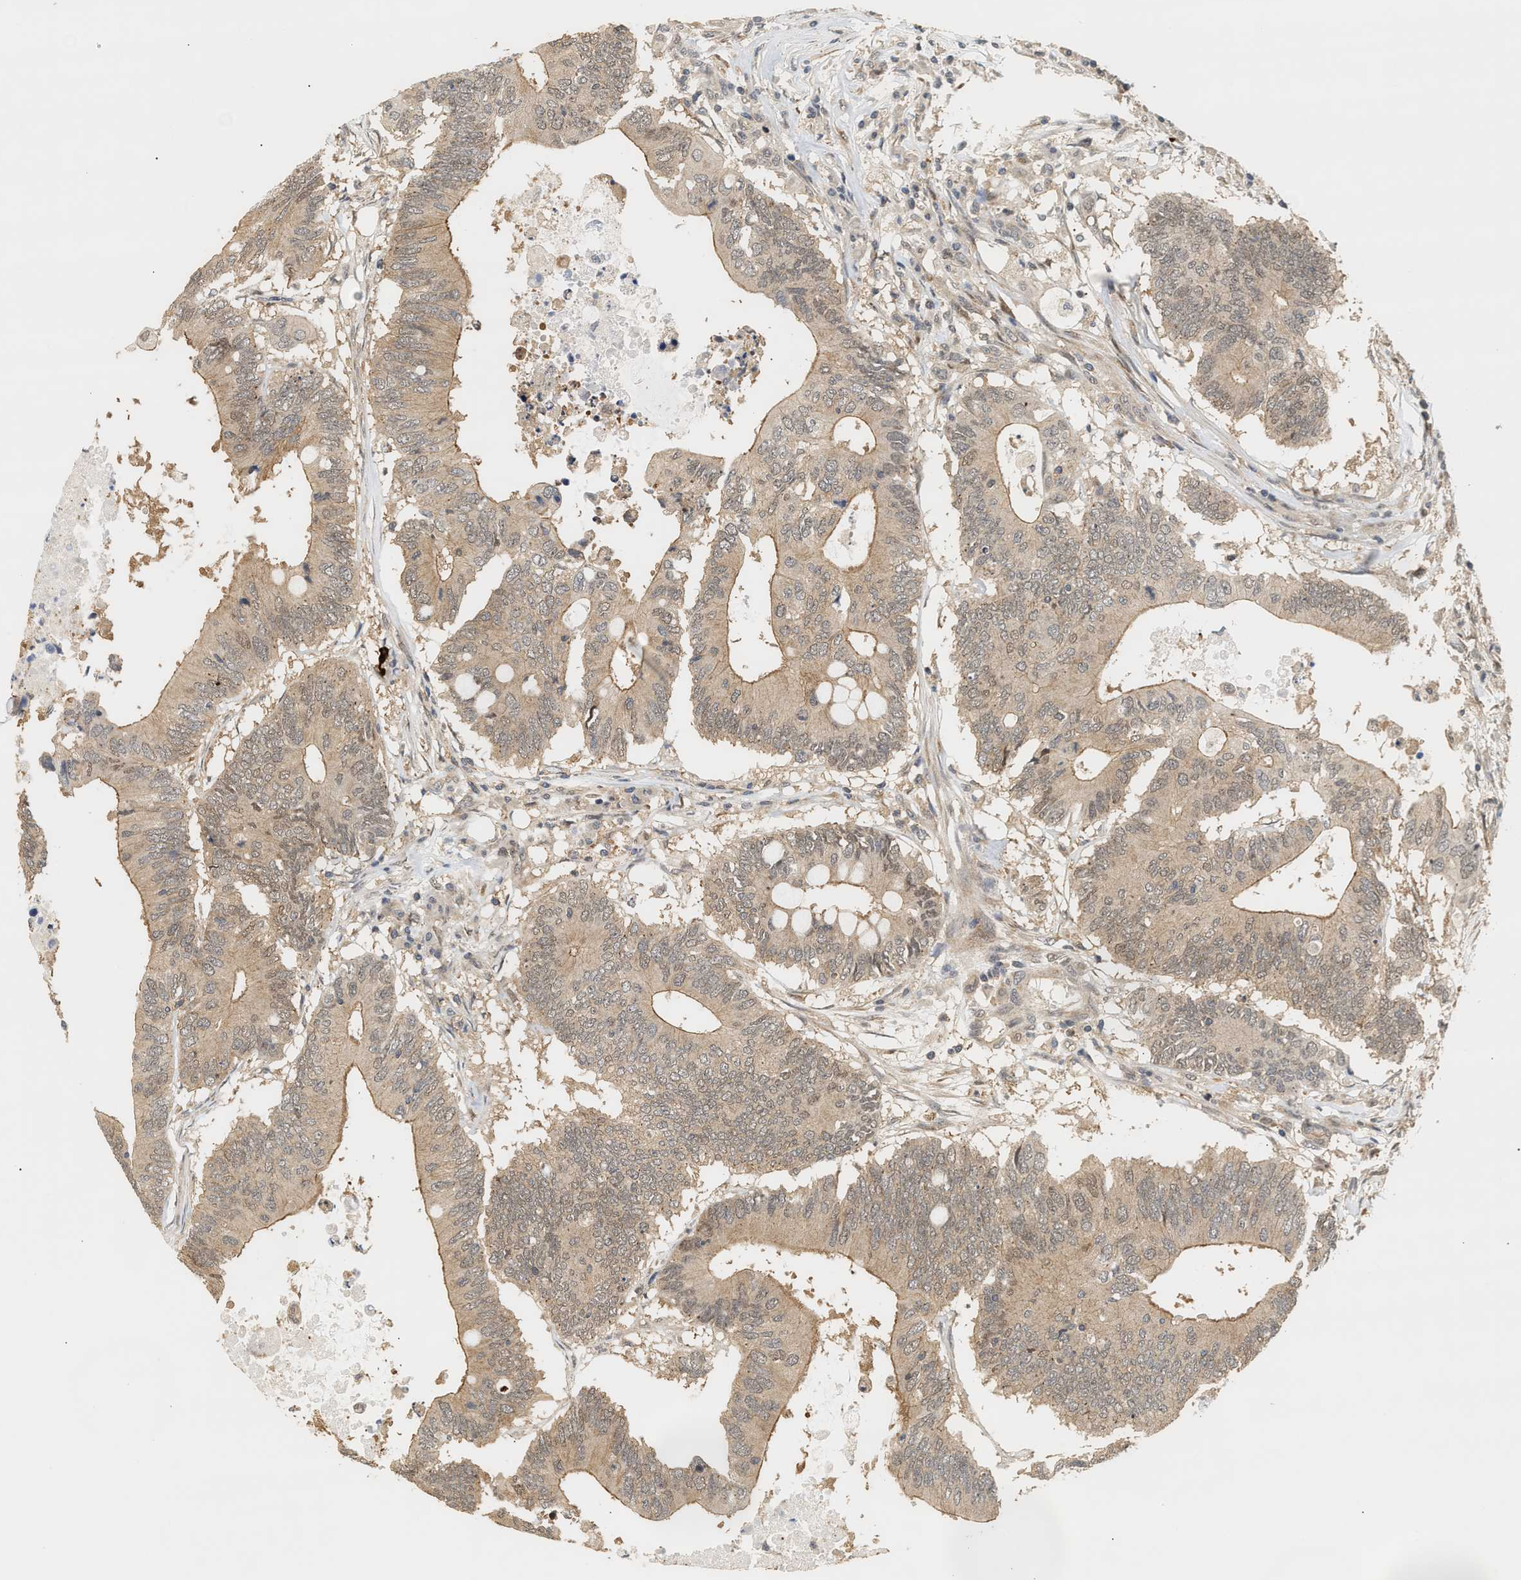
{"staining": {"intensity": "weak", "quantity": ">75%", "location": "cytoplasmic/membranous,nuclear"}, "tissue": "colorectal cancer", "cell_type": "Tumor cells", "image_type": "cancer", "snomed": [{"axis": "morphology", "description": "Adenocarcinoma, NOS"}, {"axis": "topography", "description": "Colon"}], "caption": "Immunohistochemical staining of human colorectal cancer (adenocarcinoma) exhibits low levels of weak cytoplasmic/membranous and nuclear staining in about >75% of tumor cells. Using DAB (3,3'-diaminobenzidine) (brown) and hematoxylin (blue) stains, captured at high magnification using brightfield microscopy.", "gene": "ABHD5", "patient": {"sex": "male", "age": 71}}